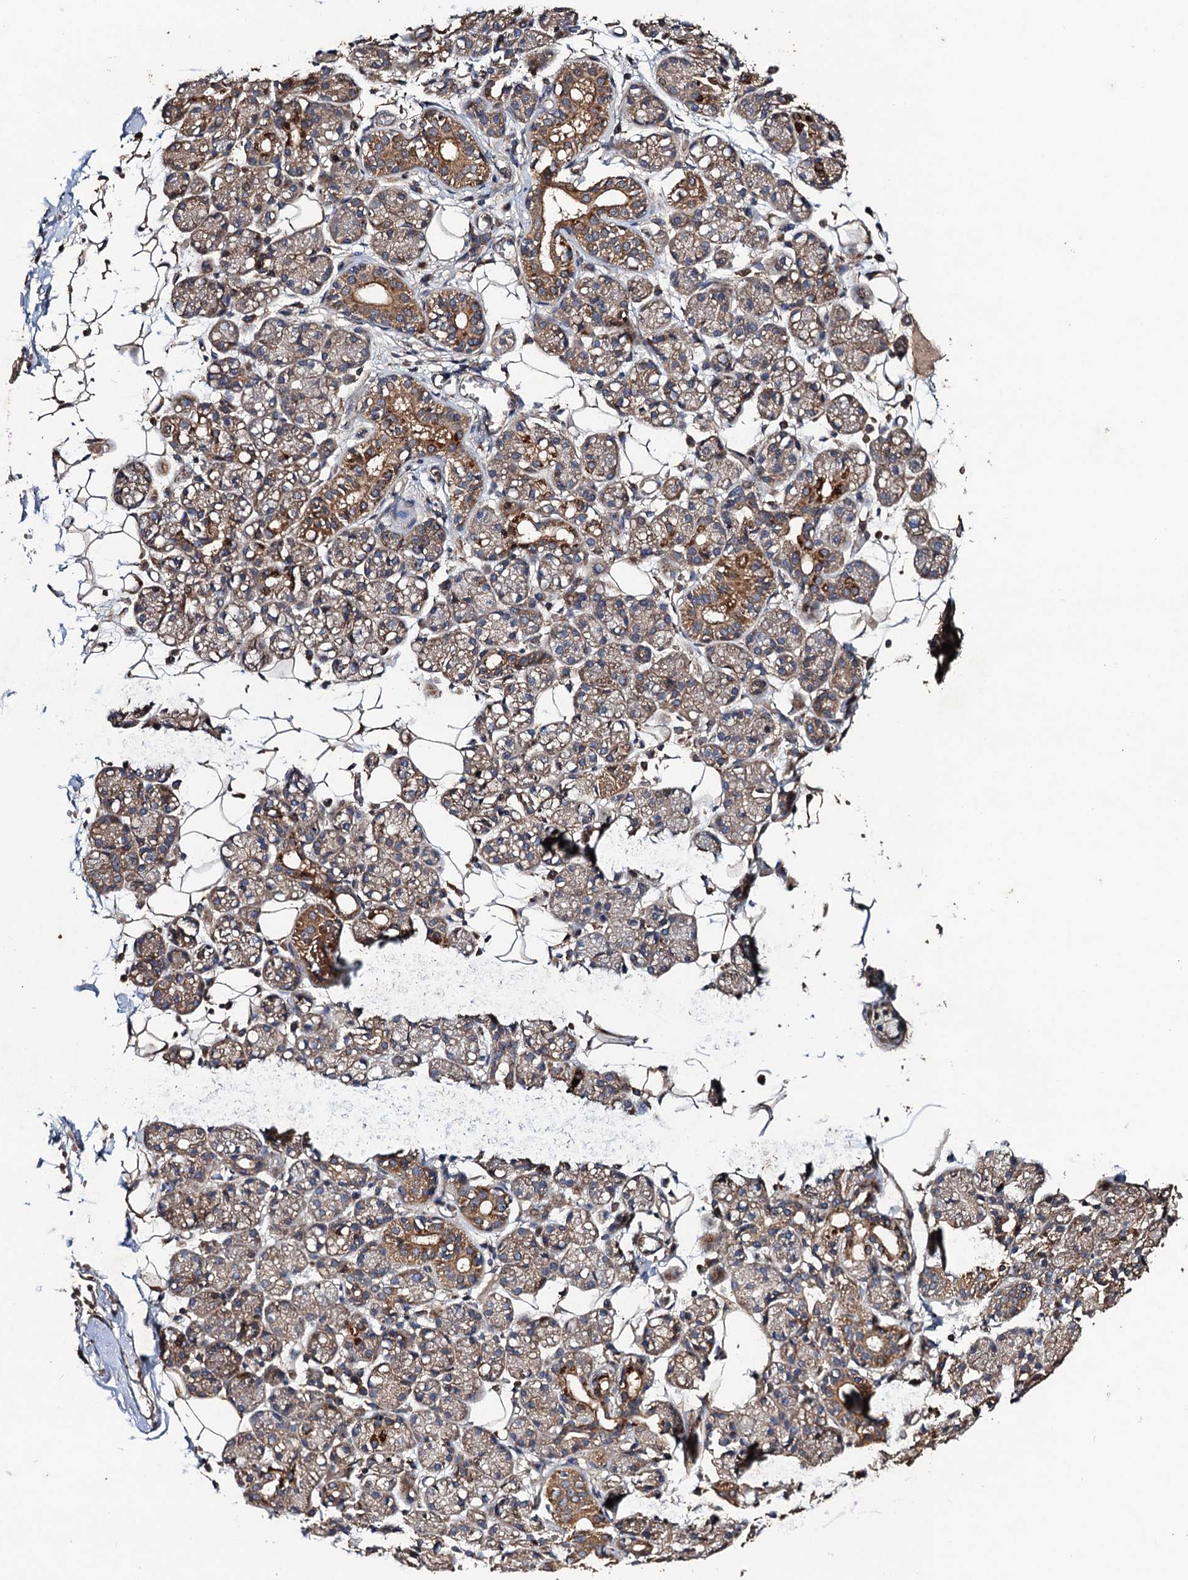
{"staining": {"intensity": "strong", "quantity": "<25%", "location": "cytoplasmic/membranous"}, "tissue": "salivary gland", "cell_type": "Glandular cells", "image_type": "normal", "snomed": [{"axis": "morphology", "description": "Normal tissue, NOS"}, {"axis": "topography", "description": "Salivary gland"}], "caption": "An immunohistochemistry (IHC) image of unremarkable tissue is shown. Protein staining in brown highlights strong cytoplasmic/membranous positivity in salivary gland within glandular cells.", "gene": "TMEM39B", "patient": {"sex": "male", "age": 63}}